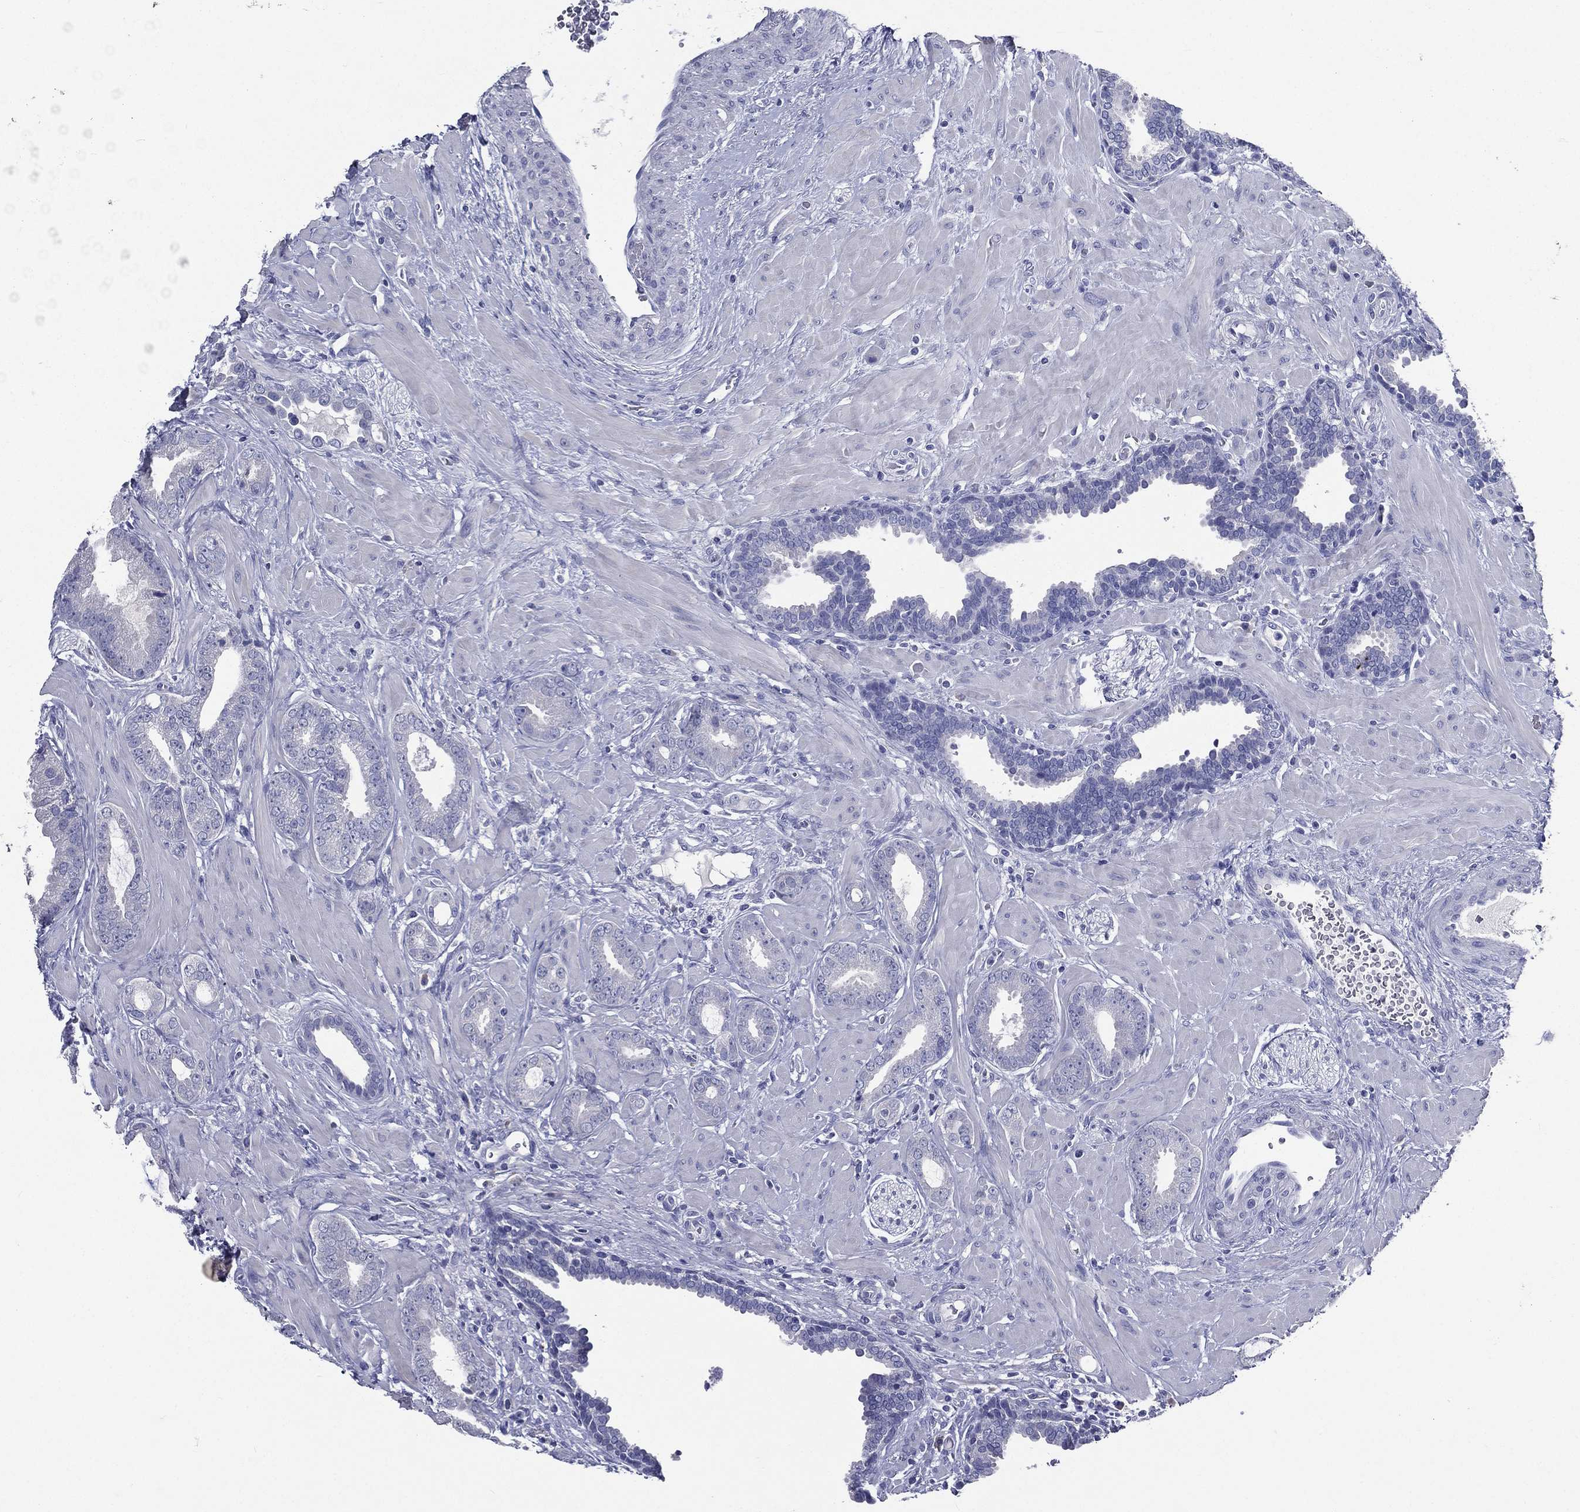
{"staining": {"intensity": "negative", "quantity": "none", "location": "none"}, "tissue": "prostate cancer", "cell_type": "Tumor cells", "image_type": "cancer", "snomed": [{"axis": "morphology", "description": "Adenocarcinoma, Low grade"}, {"axis": "topography", "description": "Prostate"}], "caption": "Immunohistochemistry (IHC) image of neoplastic tissue: human prostate cancer (low-grade adenocarcinoma) stained with DAB displays no significant protein staining in tumor cells.", "gene": "TGM1", "patient": {"sex": "male", "age": 68}}